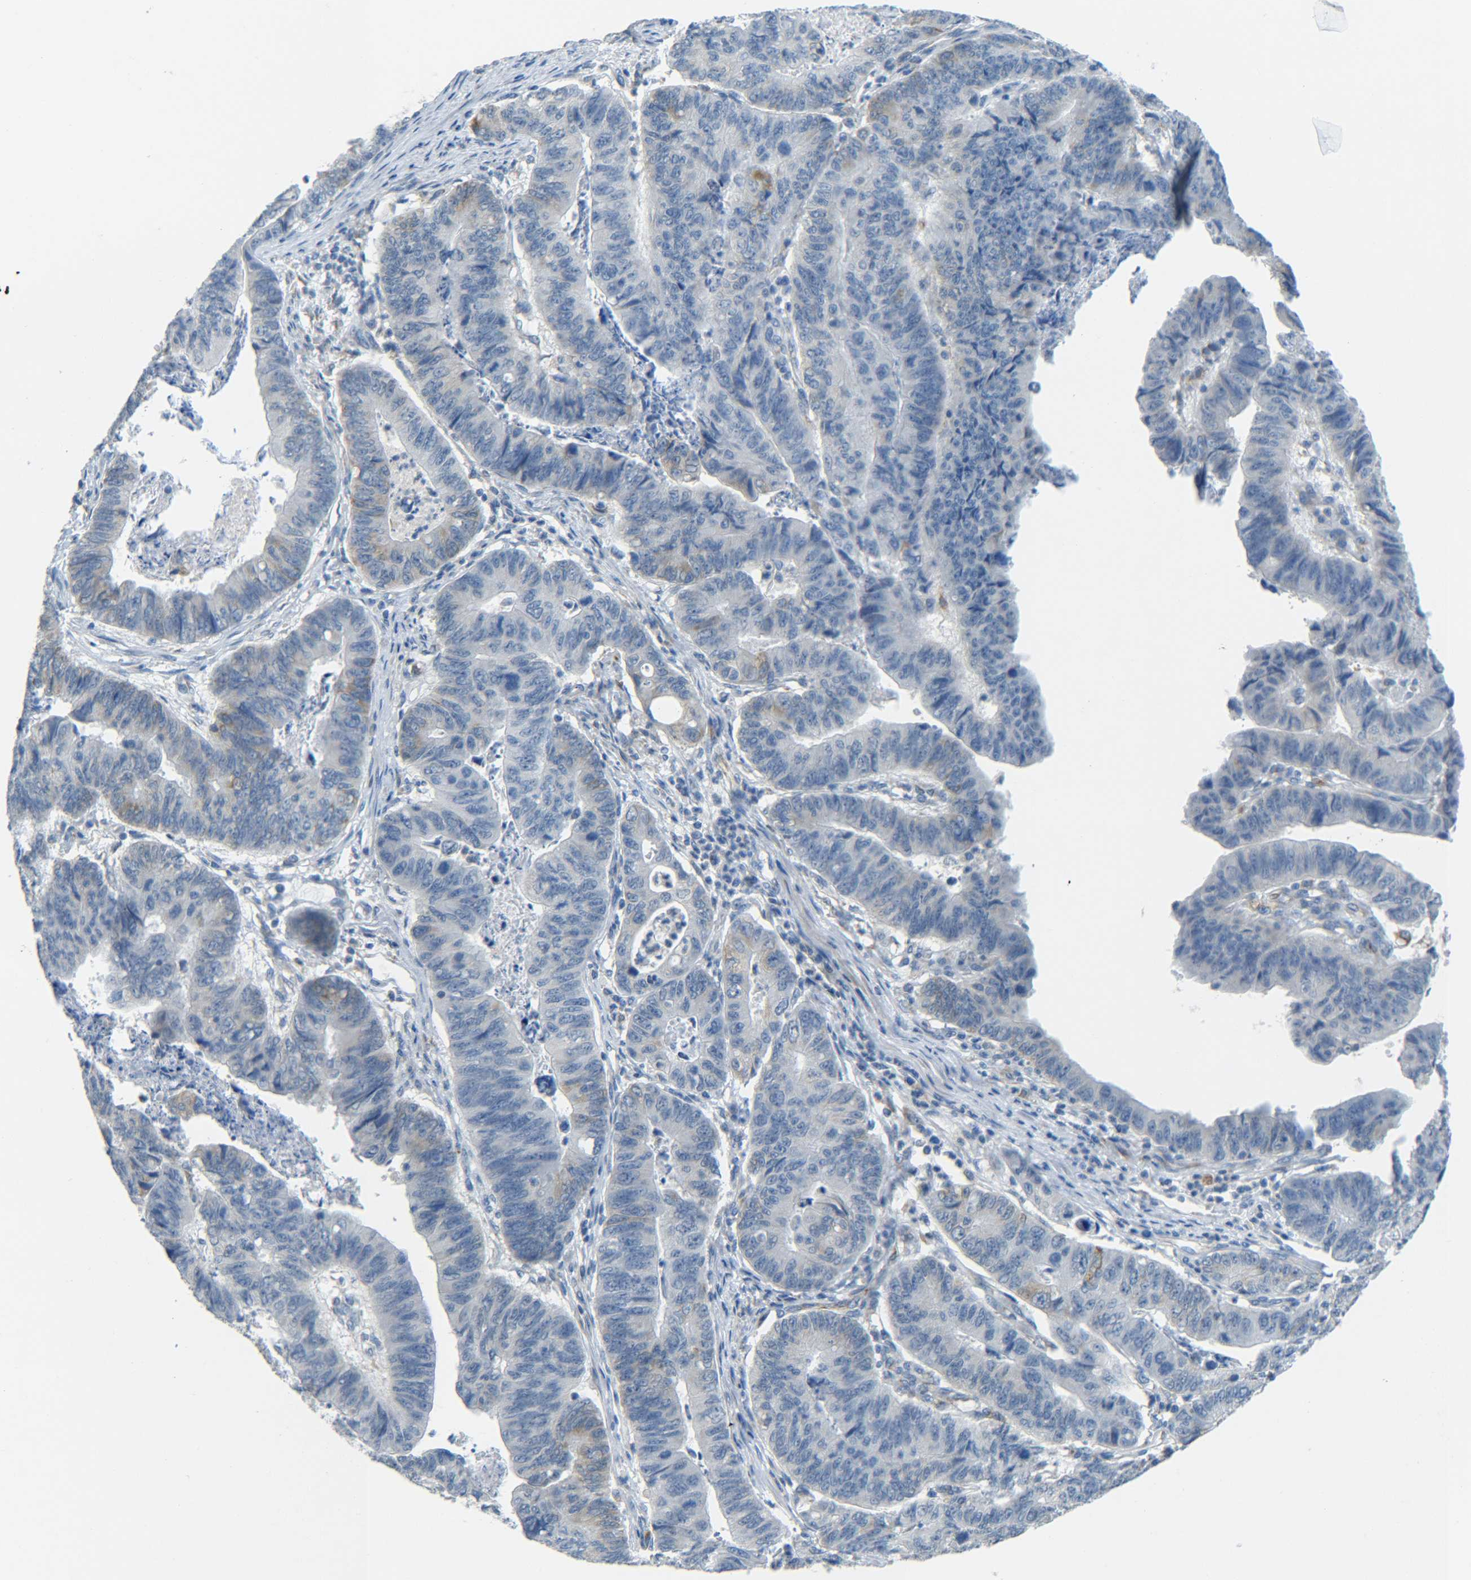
{"staining": {"intensity": "weak", "quantity": "<25%", "location": "cytoplasmic/membranous"}, "tissue": "stomach cancer", "cell_type": "Tumor cells", "image_type": "cancer", "snomed": [{"axis": "morphology", "description": "Adenocarcinoma, NOS"}, {"axis": "topography", "description": "Stomach, lower"}], "caption": "Immunohistochemistry image of human stomach cancer (adenocarcinoma) stained for a protein (brown), which displays no staining in tumor cells.", "gene": "CYB5R1", "patient": {"sex": "male", "age": 77}}